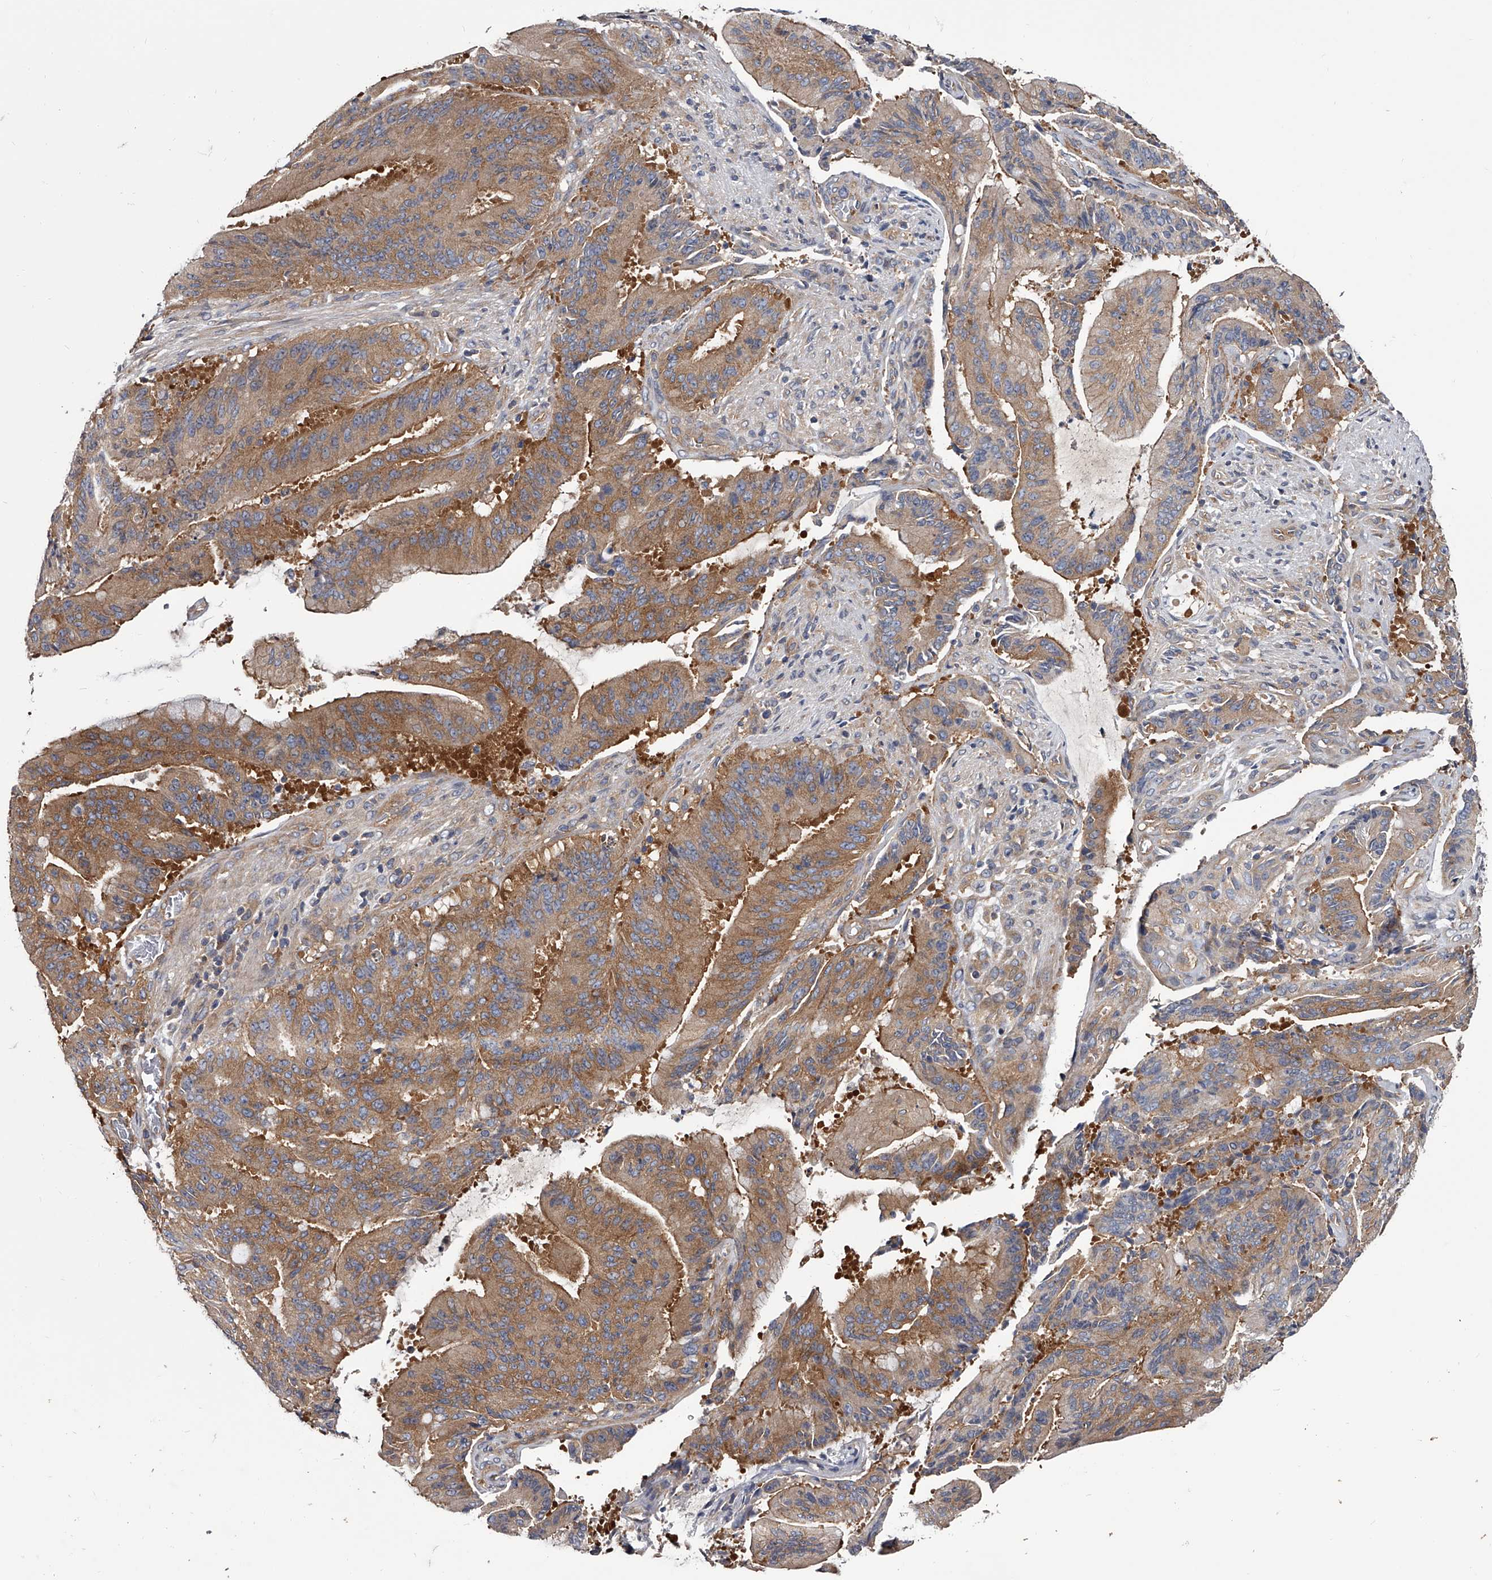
{"staining": {"intensity": "moderate", "quantity": ">75%", "location": "cytoplasmic/membranous"}, "tissue": "liver cancer", "cell_type": "Tumor cells", "image_type": "cancer", "snomed": [{"axis": "morphology", "description": "Normal tissue, NOS"}, {"axis": "morphology", "description": "Cholangiocarcinoma"}, {"axis": "topography", "description": "Liver"}, {"axis": "topography", "description": "Peripheral nerve tissue"}], "caption": "Immunohistochemistry (DAB (3,3'-diaminobenzidine)) staining of human liver cancer (cholangiocarcinoma) displays moderate cytoplasmic/membranous protein staining in approximately >75% of tumor cells.", "gene": "GAPVD1", "patient": {"sex": "female", "age": 73}}